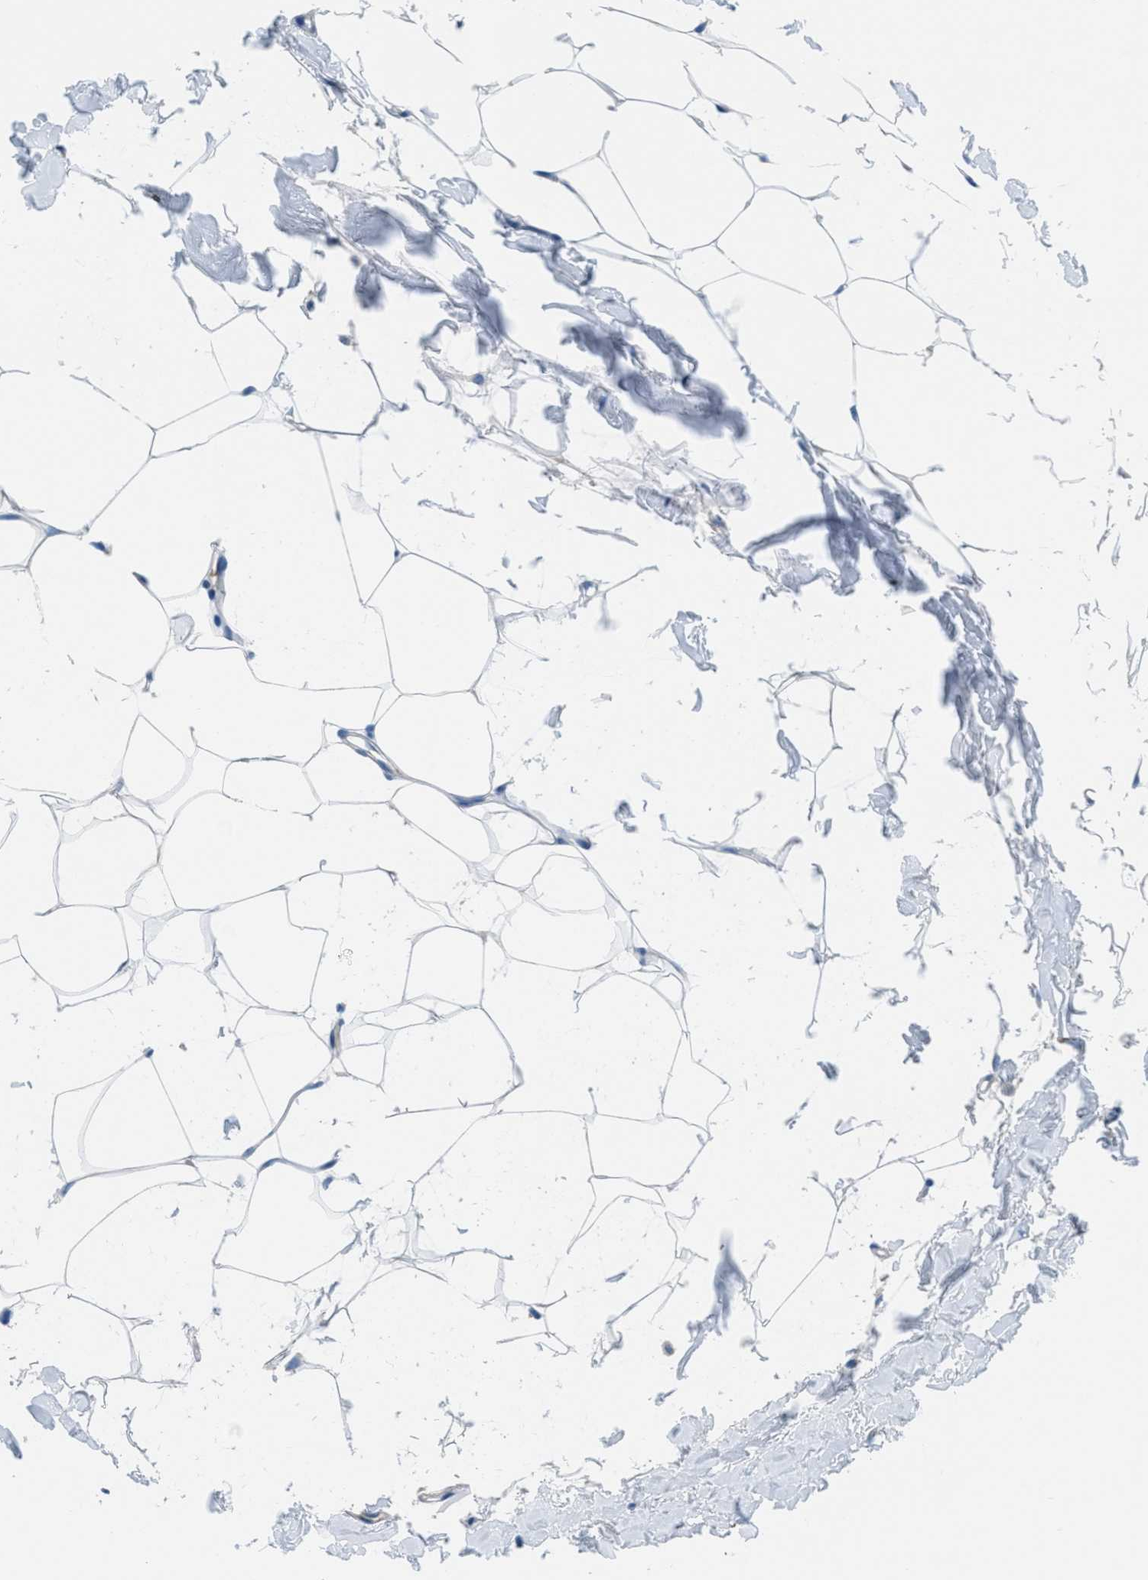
{"staining": {"intensity": "negative", "quantity": "none", "location": "none"}, "tissue": "breast cancer", "cell_type": "Tumor cells", "image_type": "cancer", "snomed": [{"axis": "morphology", "description": "Lobular carcinoma"}, {"axis": "topography", "description": "Skin"}, {"axis": "topography", "description": "Breast"}], "caption": "Tumor cells are negative for protein expression in human breast cancer.", "gene": "MGARP", "patient": {"sex": "female", "age": 46}}